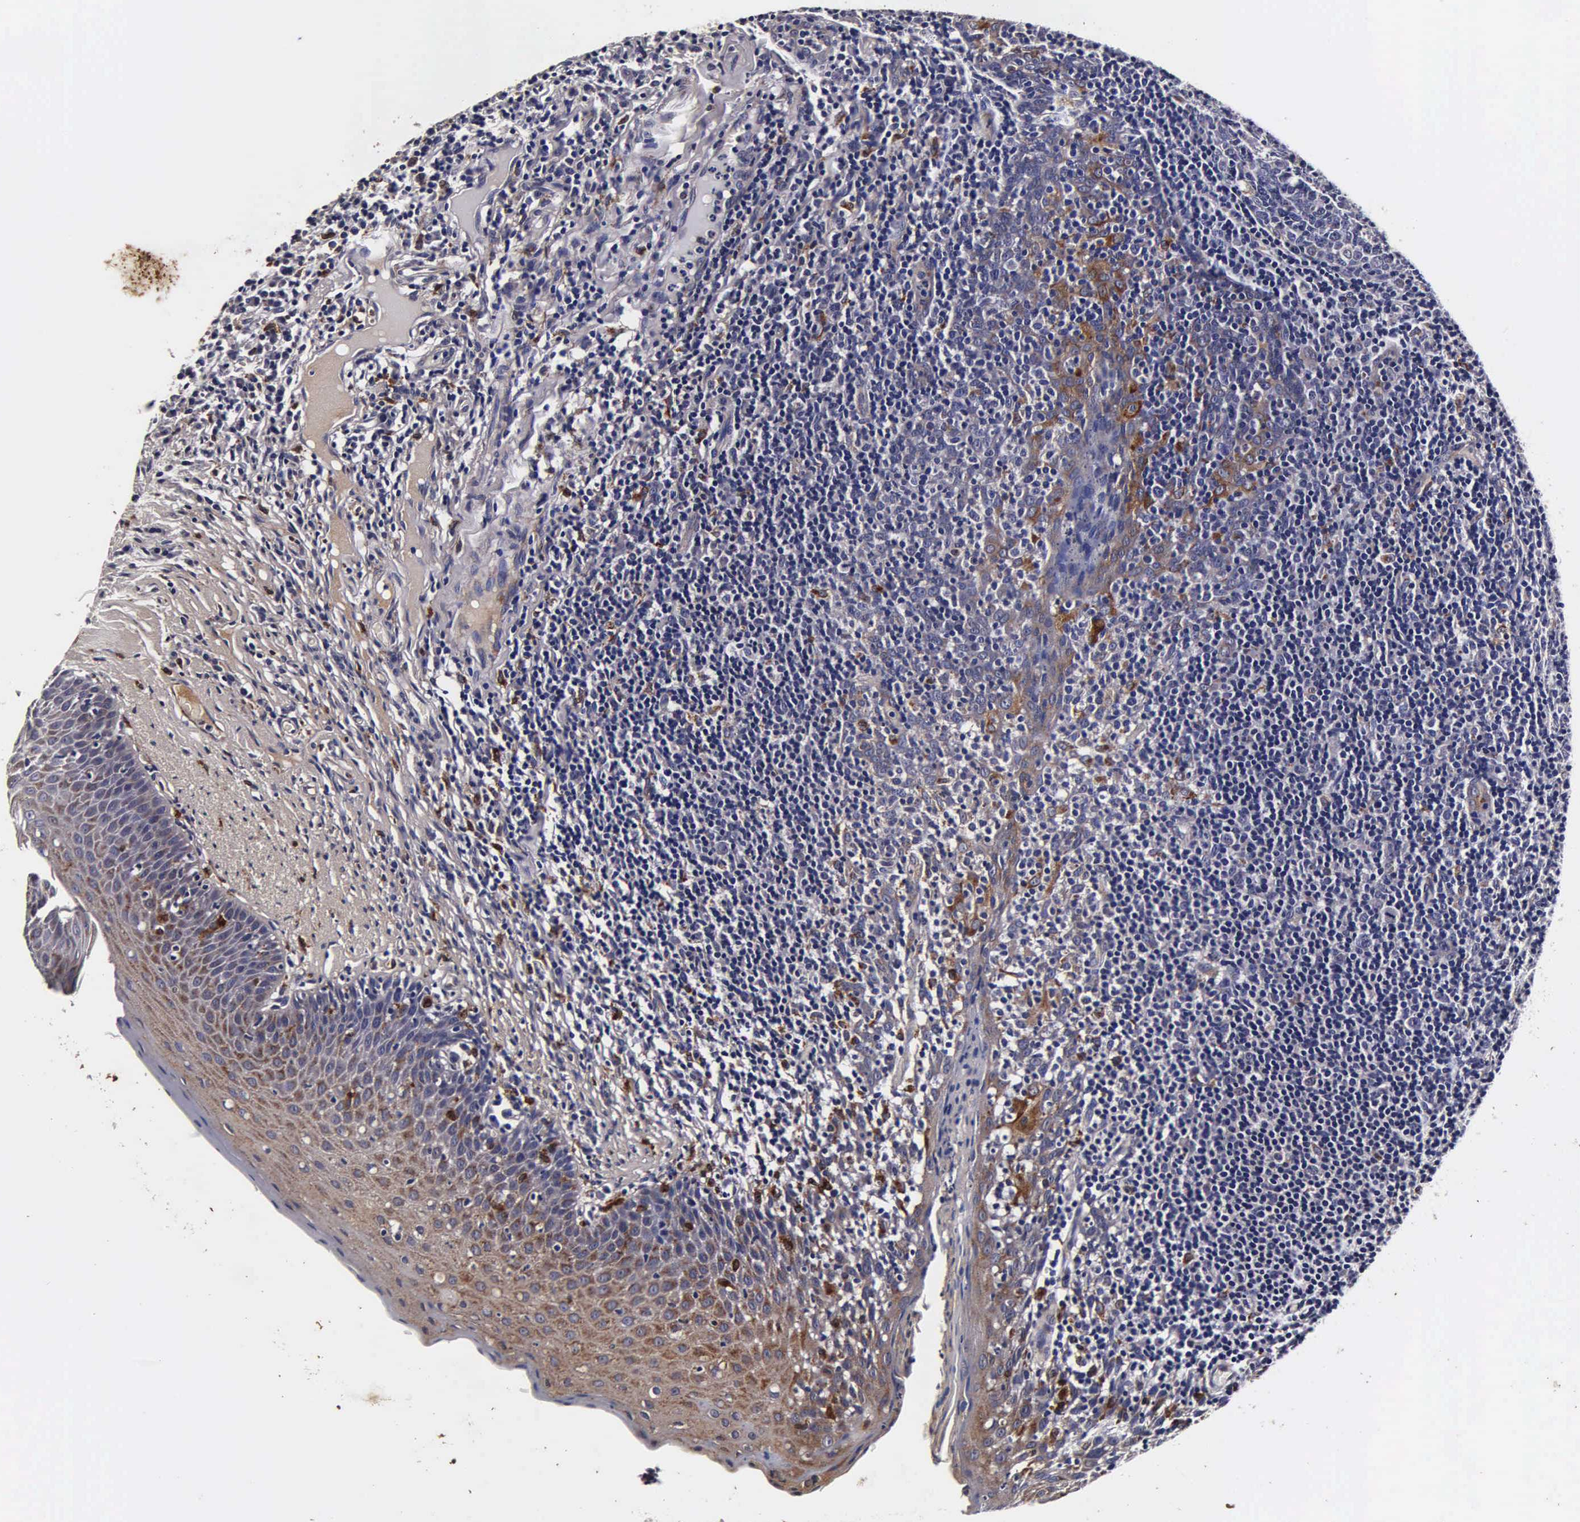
{"staining": {"intensity": "negative", "quantity": "none", "location": "none"}, "tissue": "tonsil", "cell_type": "Germinal center cells", "image_type": "normal", "snomed": [{"axis": "morphology", "description": "Normal tissue, NOS"}, {"axis": "topography", "description": "Tonsil"}], "caption": "This histopathology image is of unremarkable tonsil stained with immunohistochemistry to label a protein in brown with the nuclei are counter-stained blue. There is no positivity in germinal center cells. (DAB (3,3'-diaminobenzidine) immunohistochemistry, high magnification).", "gene": "CST3", "patient": {"sex": "male", "age": 6}}